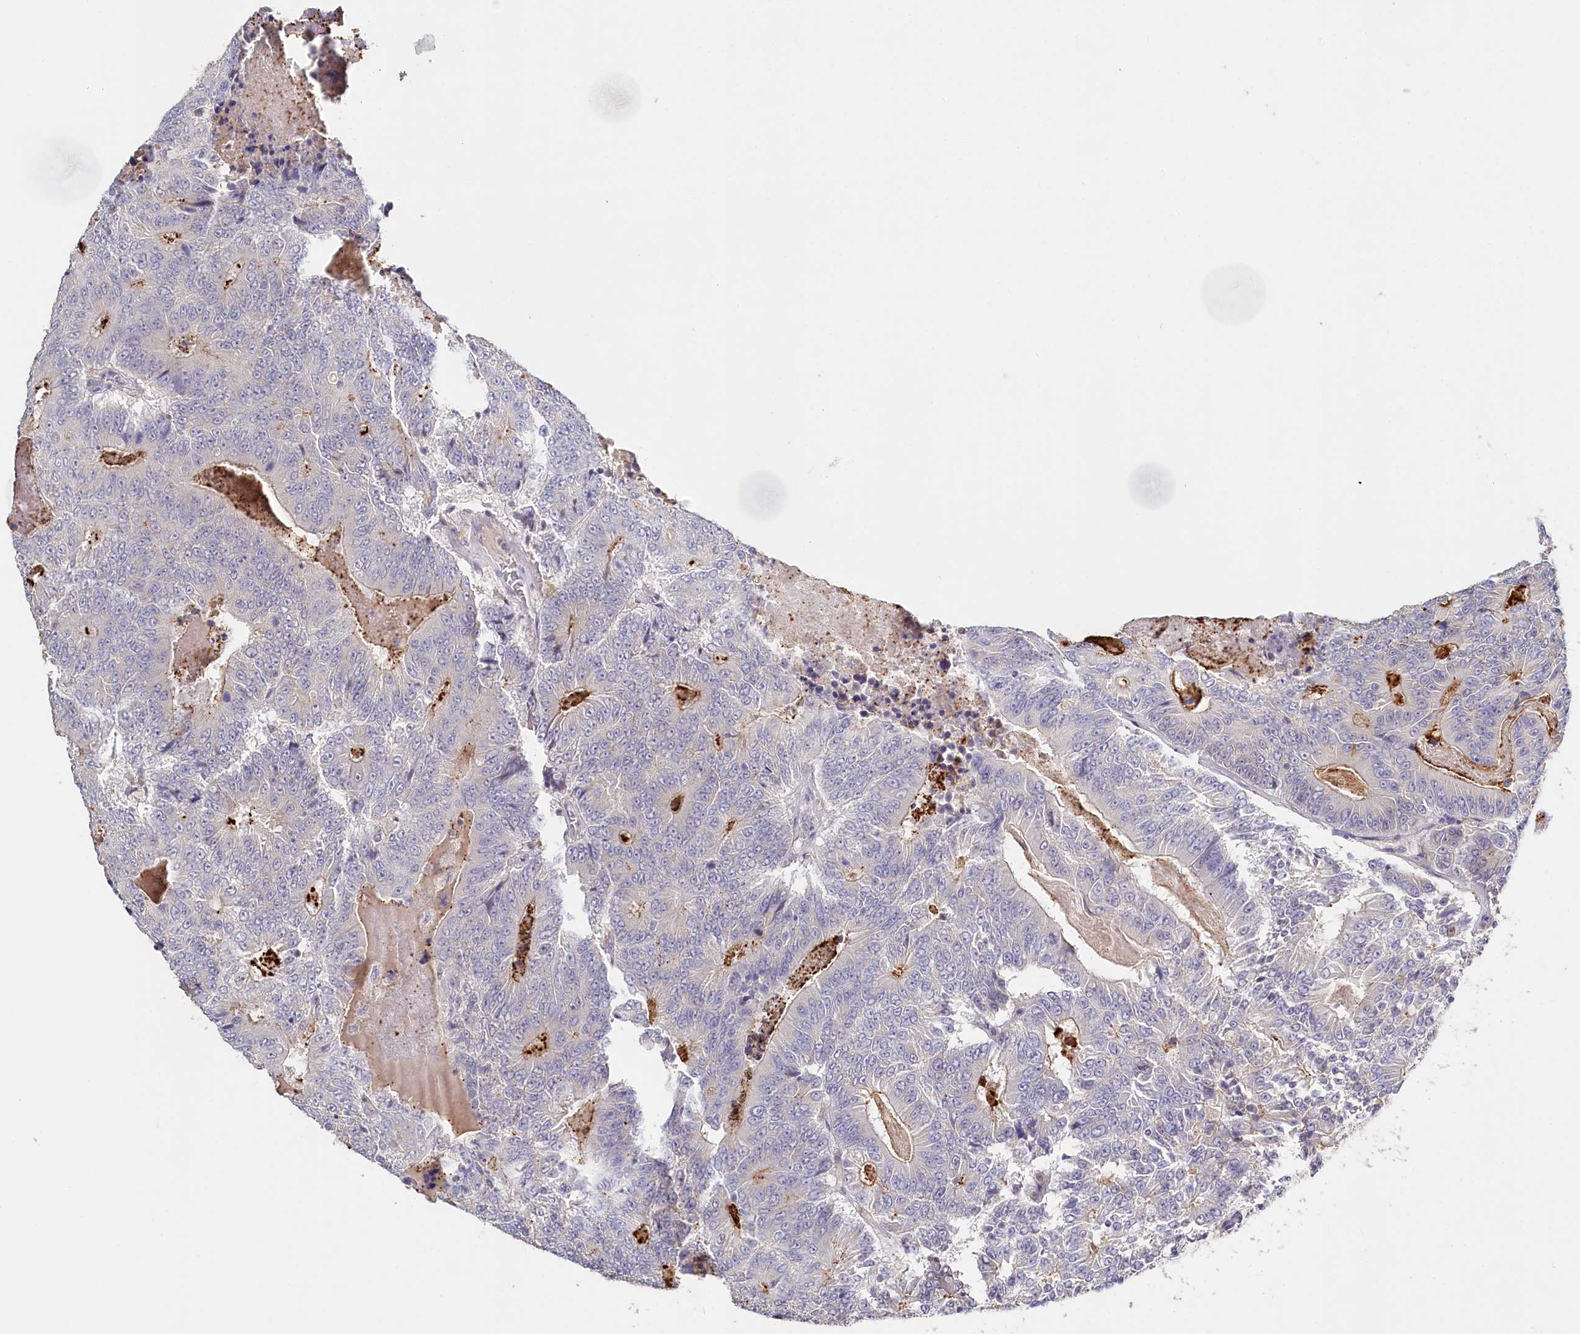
{"staining": {"intensity": "negative", "quantity": "none", "location": "none"}, "tissue": "colorectal cancer", "cell_type": "Tumor cells", "image_type": "cancer", "snomed": [{"axis": "morphology", "description": "Adenocarcinoma, NOS"}, {"axis": "topography", "description": "Colon"}], "caption": "IHC image of neoplastic tissue: human colorectal cancer stained with DAB shows no significant protein expression in tumor cells.", "gene": "DAPK1", "patient": {"sex": "male", "age": 83}}